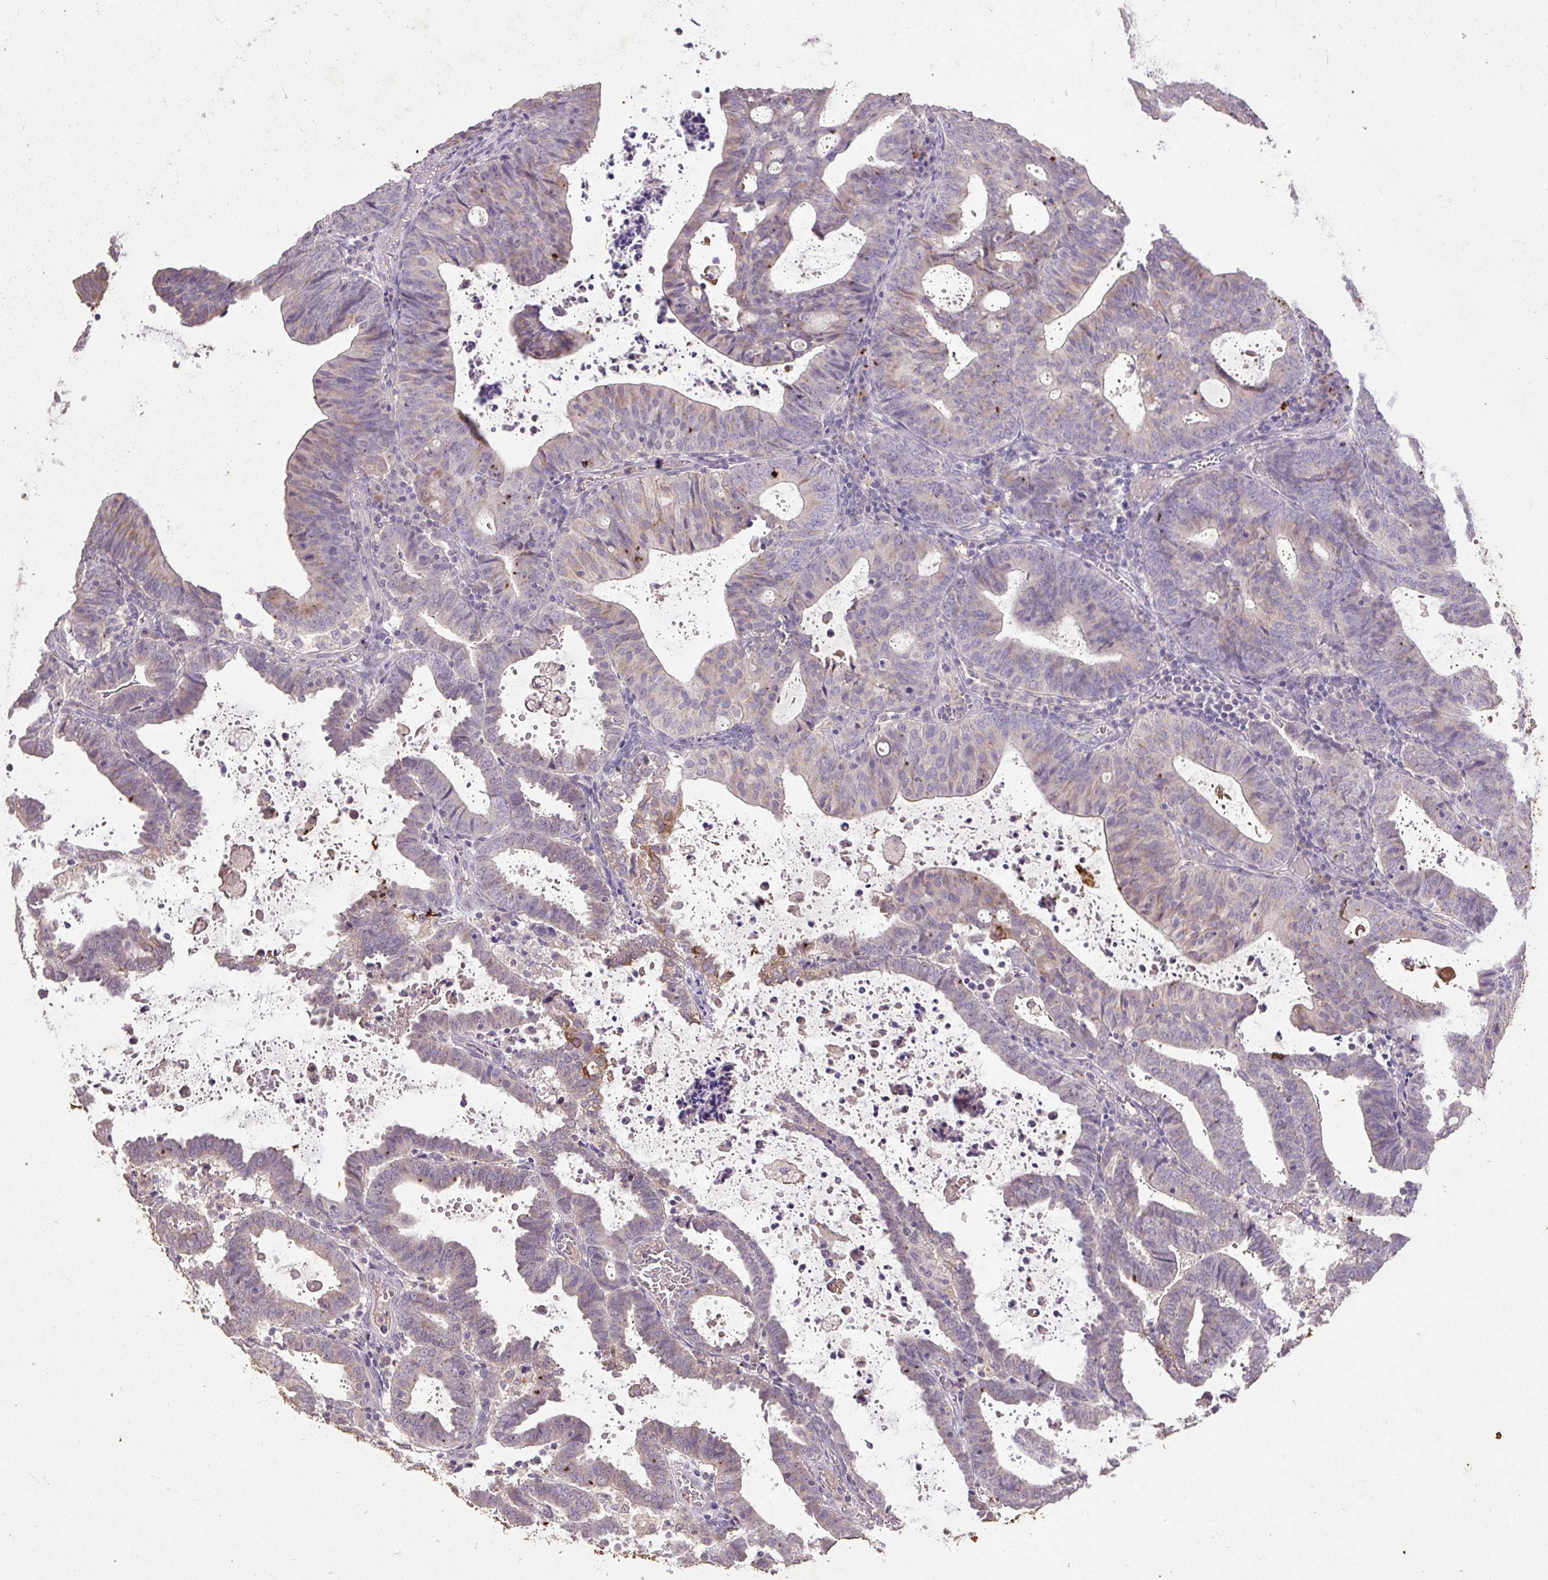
{"staining": {"intensity": "negative", "quantity": "none", "location": "none"}, "tissue": "endometrial cancer", "cell_type": "Tumor cells", "image_type": "cancer", "snomed": [{"axis": "morphology", "description": "Adenocarcinoma, NOS"}, {"axis": "topography", "description": "Uterus"}], "caption": "DAB immunohistochemical staining of endometrial cancer (adenocarcinoma) exhibits no significant staining in tumor cells.", "gene": "LRTM2", "patient": {"sex": "female", "age": 83}}